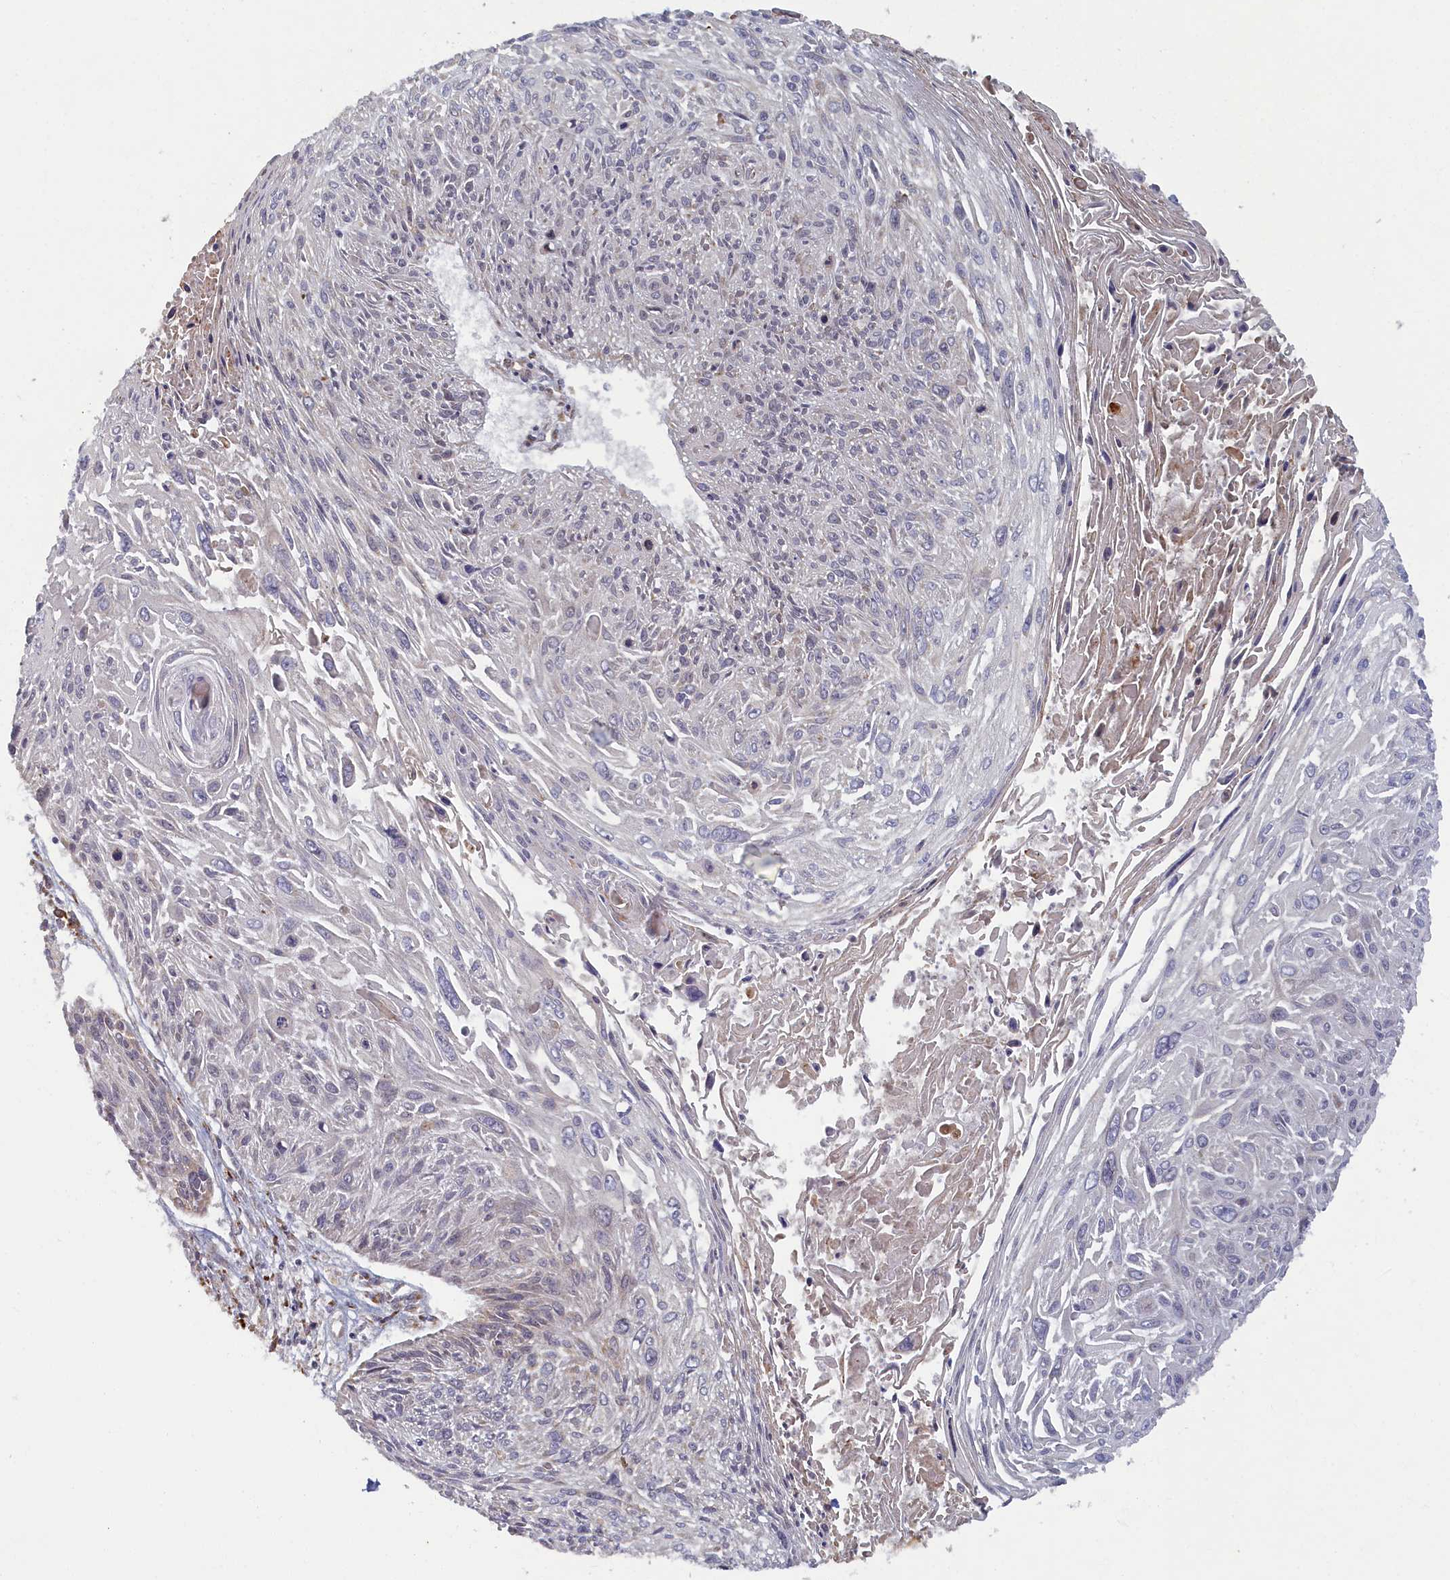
{"staining": {"intensity": "weak", "quantity": "<25%", "location": "nuclear"}, "tissue": "cervical cancer", "cell_type": "Tumor cells", "image_type": "cancer", "snomed": [{"axis": "morphology", "description": "Squamous cell carcinoma, NOS"}, {"axis": "topography", "description": "Cervix"}], "caption": "Immunohistochemistry (IHC) image of neoplastic tissue: squamous cell carcinoma (cervical) stained with DAB (3,3'-diaminobenzidine) reveals no significant protein expression in tumor cells. The staining is performed using DAB (3,3'-diaminobenzidine) brown chromogen with nuclei counter-stained in using hematoxylin.", "gene": "DNAJC17", "patient": {"sex": "female", "age": 51}}